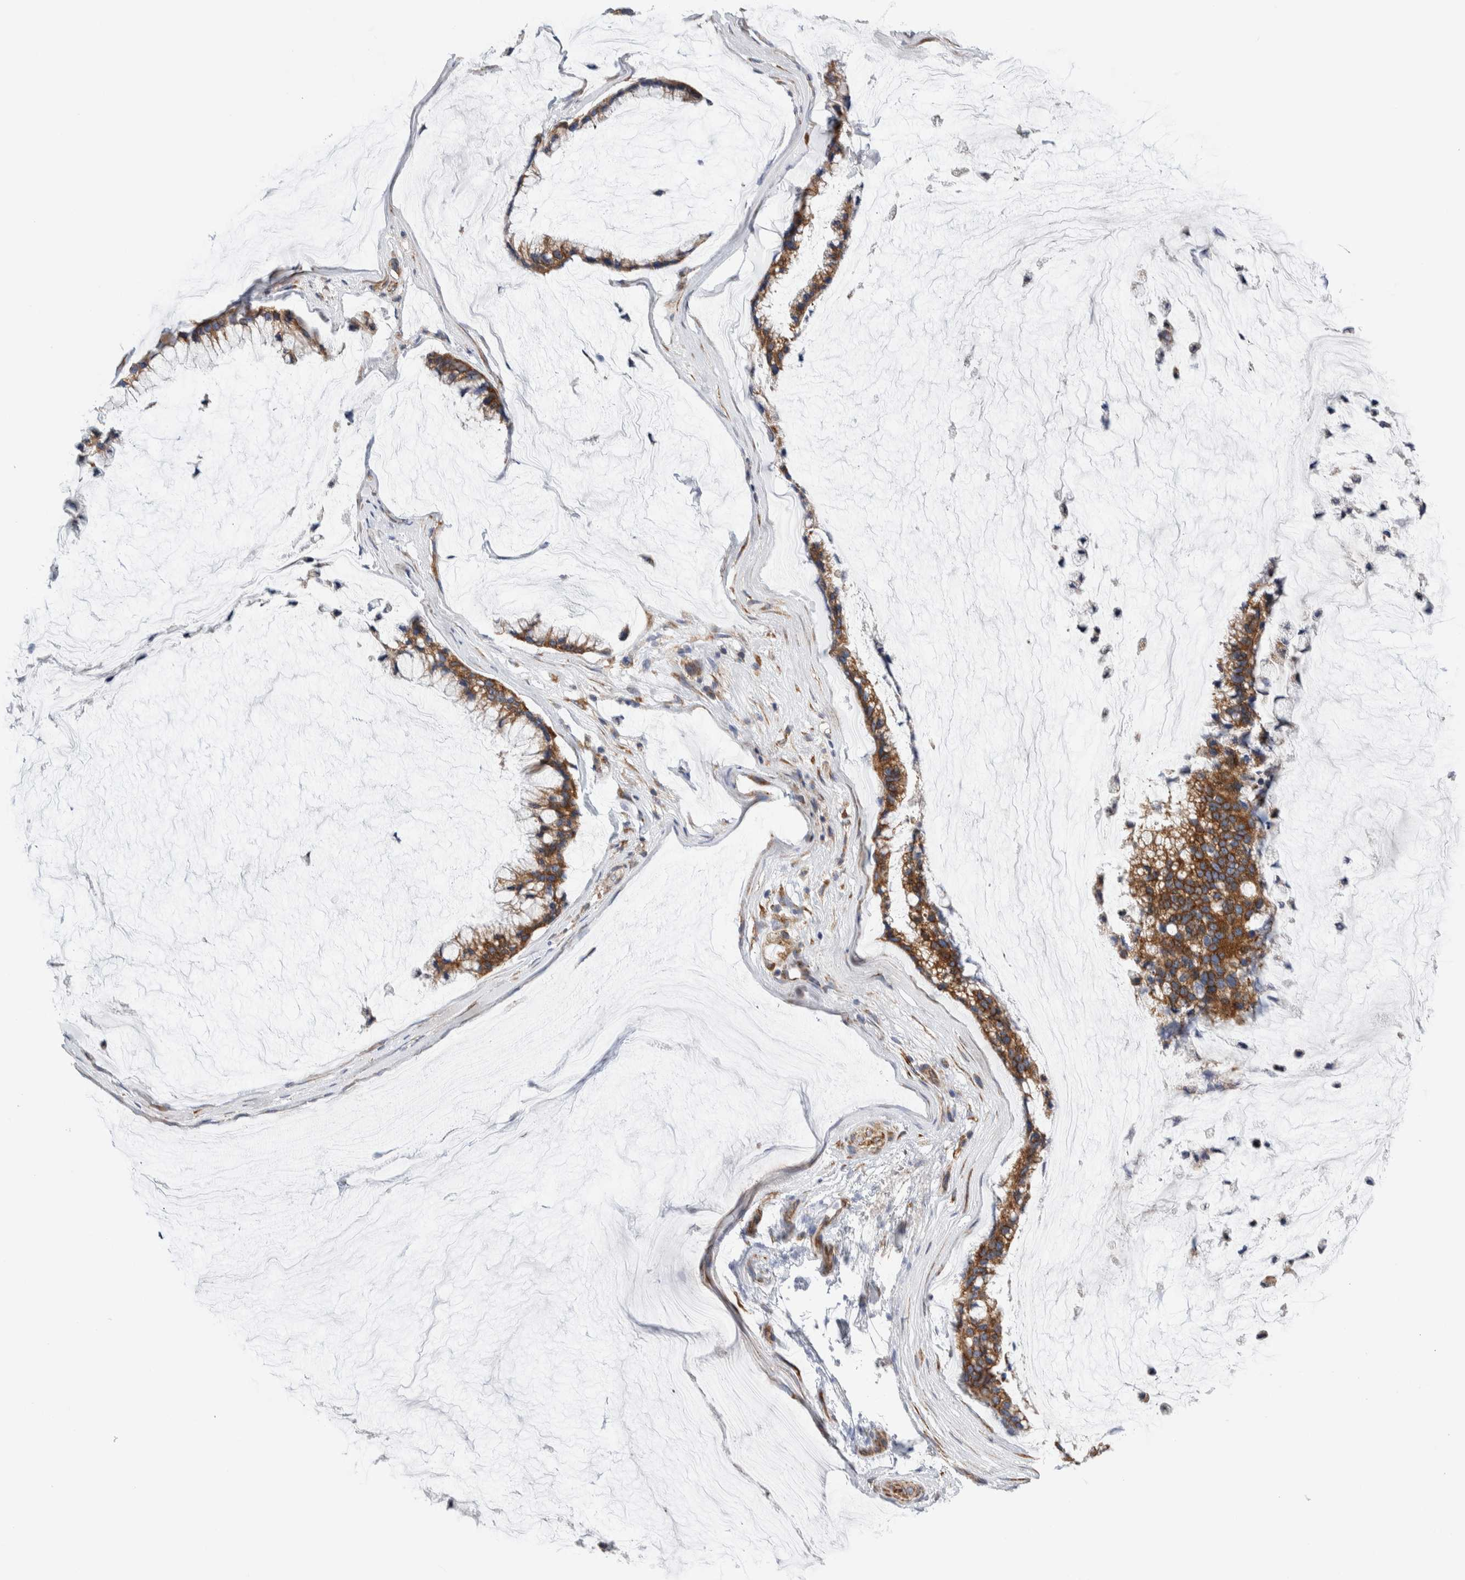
{"staining": {"intensity": "moderate", "quantity": ">75%", "location": "cytoplasmic/membranous"}, "tissue": "ovarian cancer", "cell_type": "Tumor cells", "image_type": "cancer", "snomed": [{"axis": "morphology", "description": "Cystadenocarcinoma, mucinous, NOS"}, {"axis": "topography", "description": "Ovary"}], "caption": "IHC of human ovarian cancer exhibits medium levels of moderate cytoplasmic/membranous staining in approximately >75% of tumor cells. The protein is shown in brown color, while the nuclei are stained blue.", "gene": "RACK1", "patient": {"sex": "female", "age": 39}}